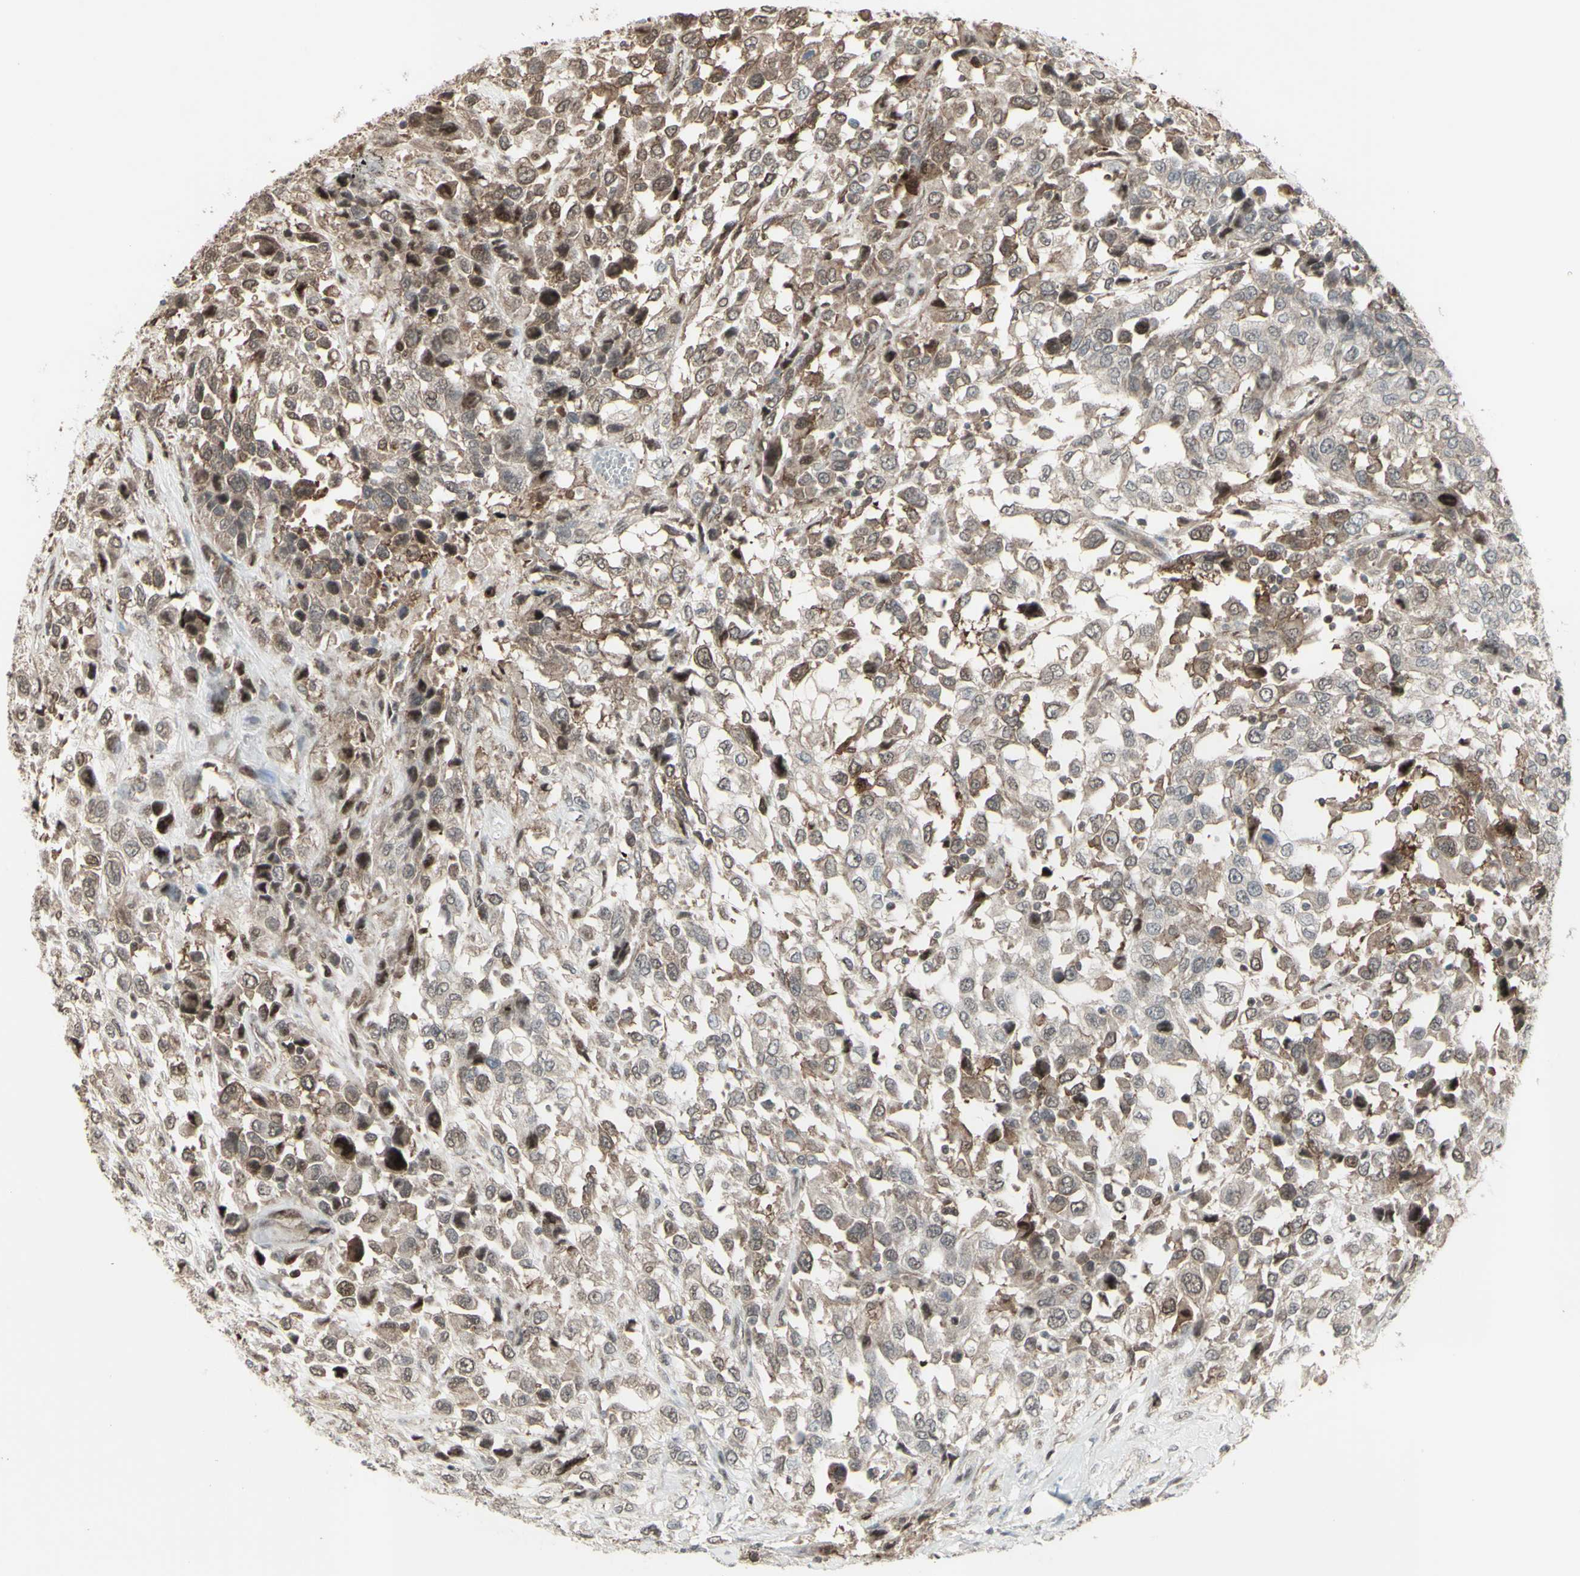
{"staining": {"intensity": "weak", "quantity": "25%-75%", "location": "cytoplasmic/membranous"}, "tissue": "urothelial cancer", "cell_type": "Tumor cells", "image_type": "cancer", "snomed": [{"axis": "morphology", "description": "Urothelial carcinoma, High grade"}, {"axis": "topography", "description": "Urinary bladder"}], "caption": "Urothelial cancer stained for a protein demonstrates weak cytoplasmic/membranous positivity in tumor cells.", "gene": "CD33", "patient": {"sex": "female", "age": 80}}